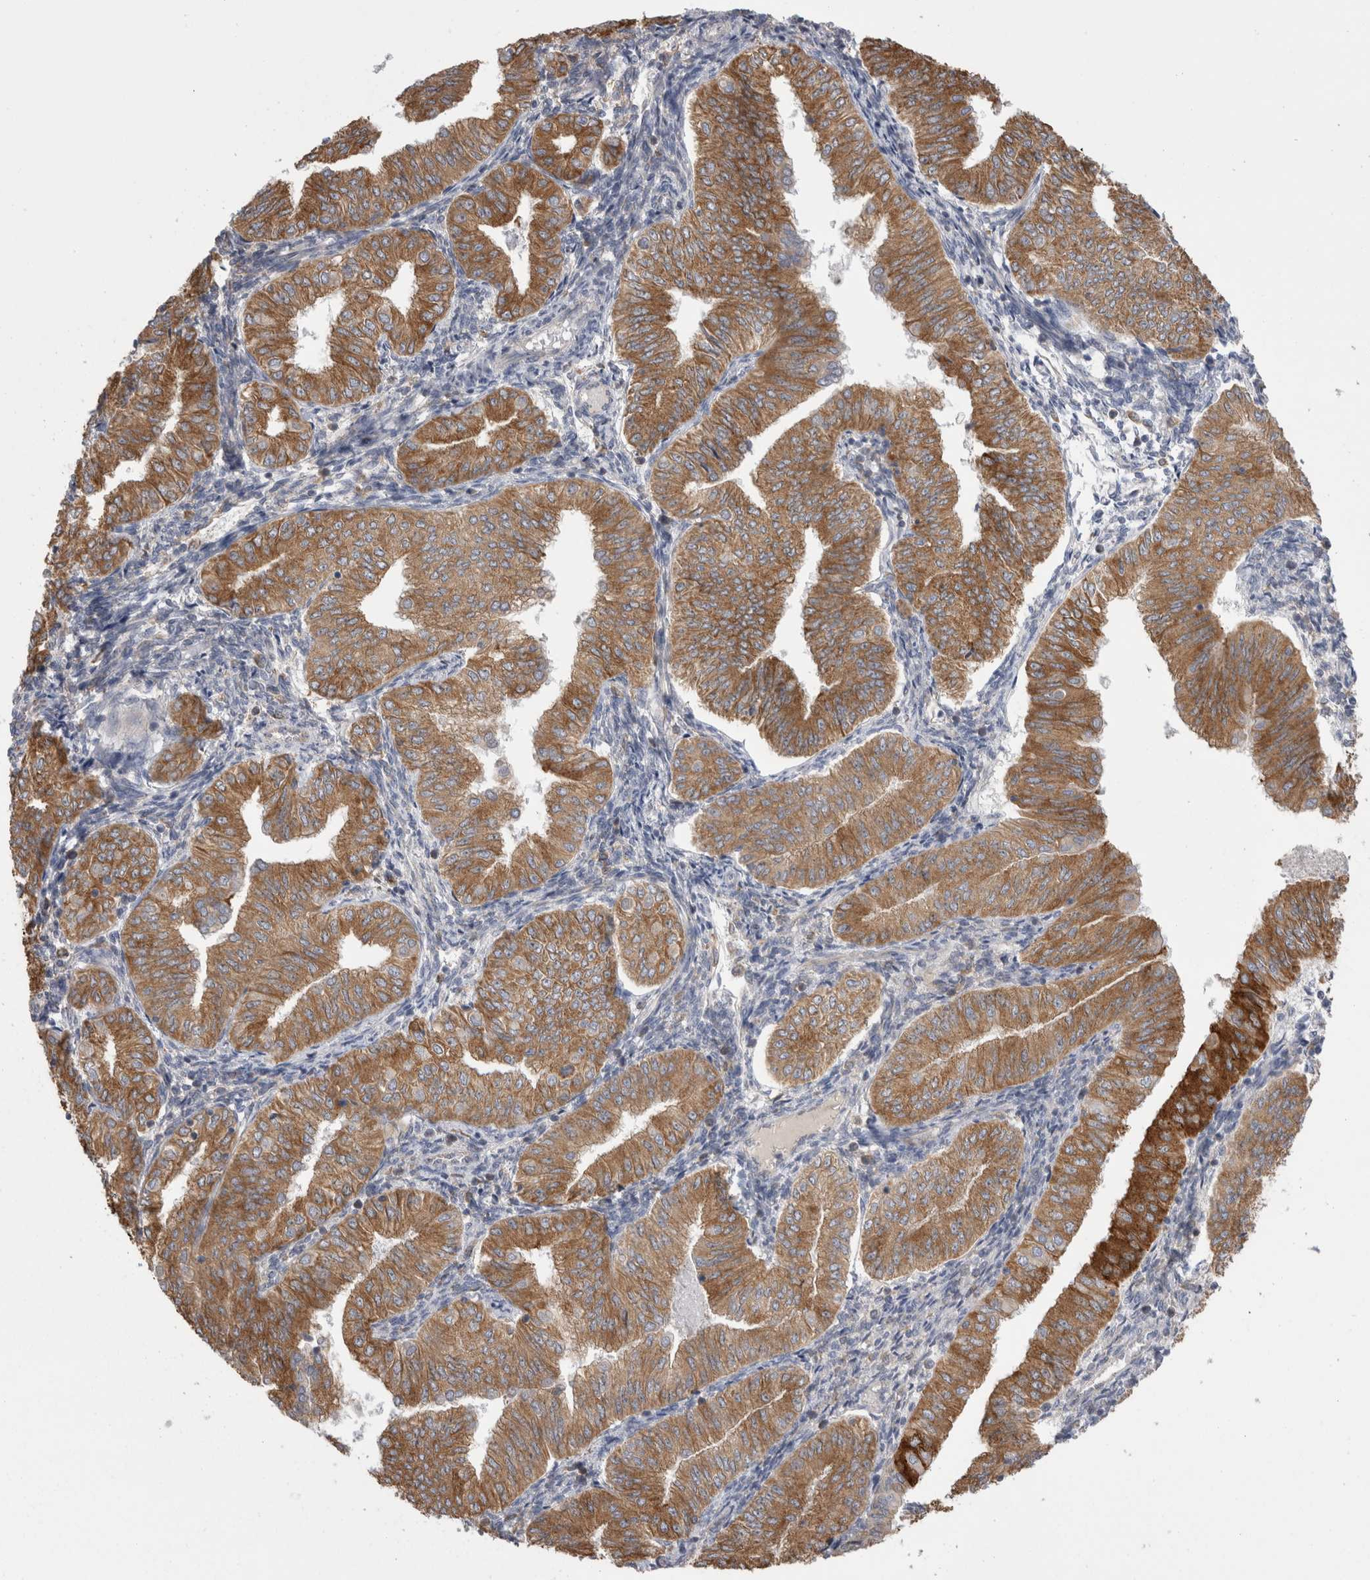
{"staining": {"intensity": "moderate", "quantity": ">75%", "location": "cytoplasmic/membranous"}, "tissue": "endometrial cancer", "cell_type": "Tumor cells", "image_type": "cancer", "snomed": [{"axis": "morphology", "description": "Normal tissue, NOS"}, {"axis": "morphology", "description": "Adenocarcinoma, NOS"}, {"axis": "topography", "description": "Endometrium"}], "caption": "Endometrial adenocarcinoma stained with a protein marker demonstrates moderate staining in tumor cells.", "gene": "ZNF341", "patient": {"sex": "female", "age": 53}}